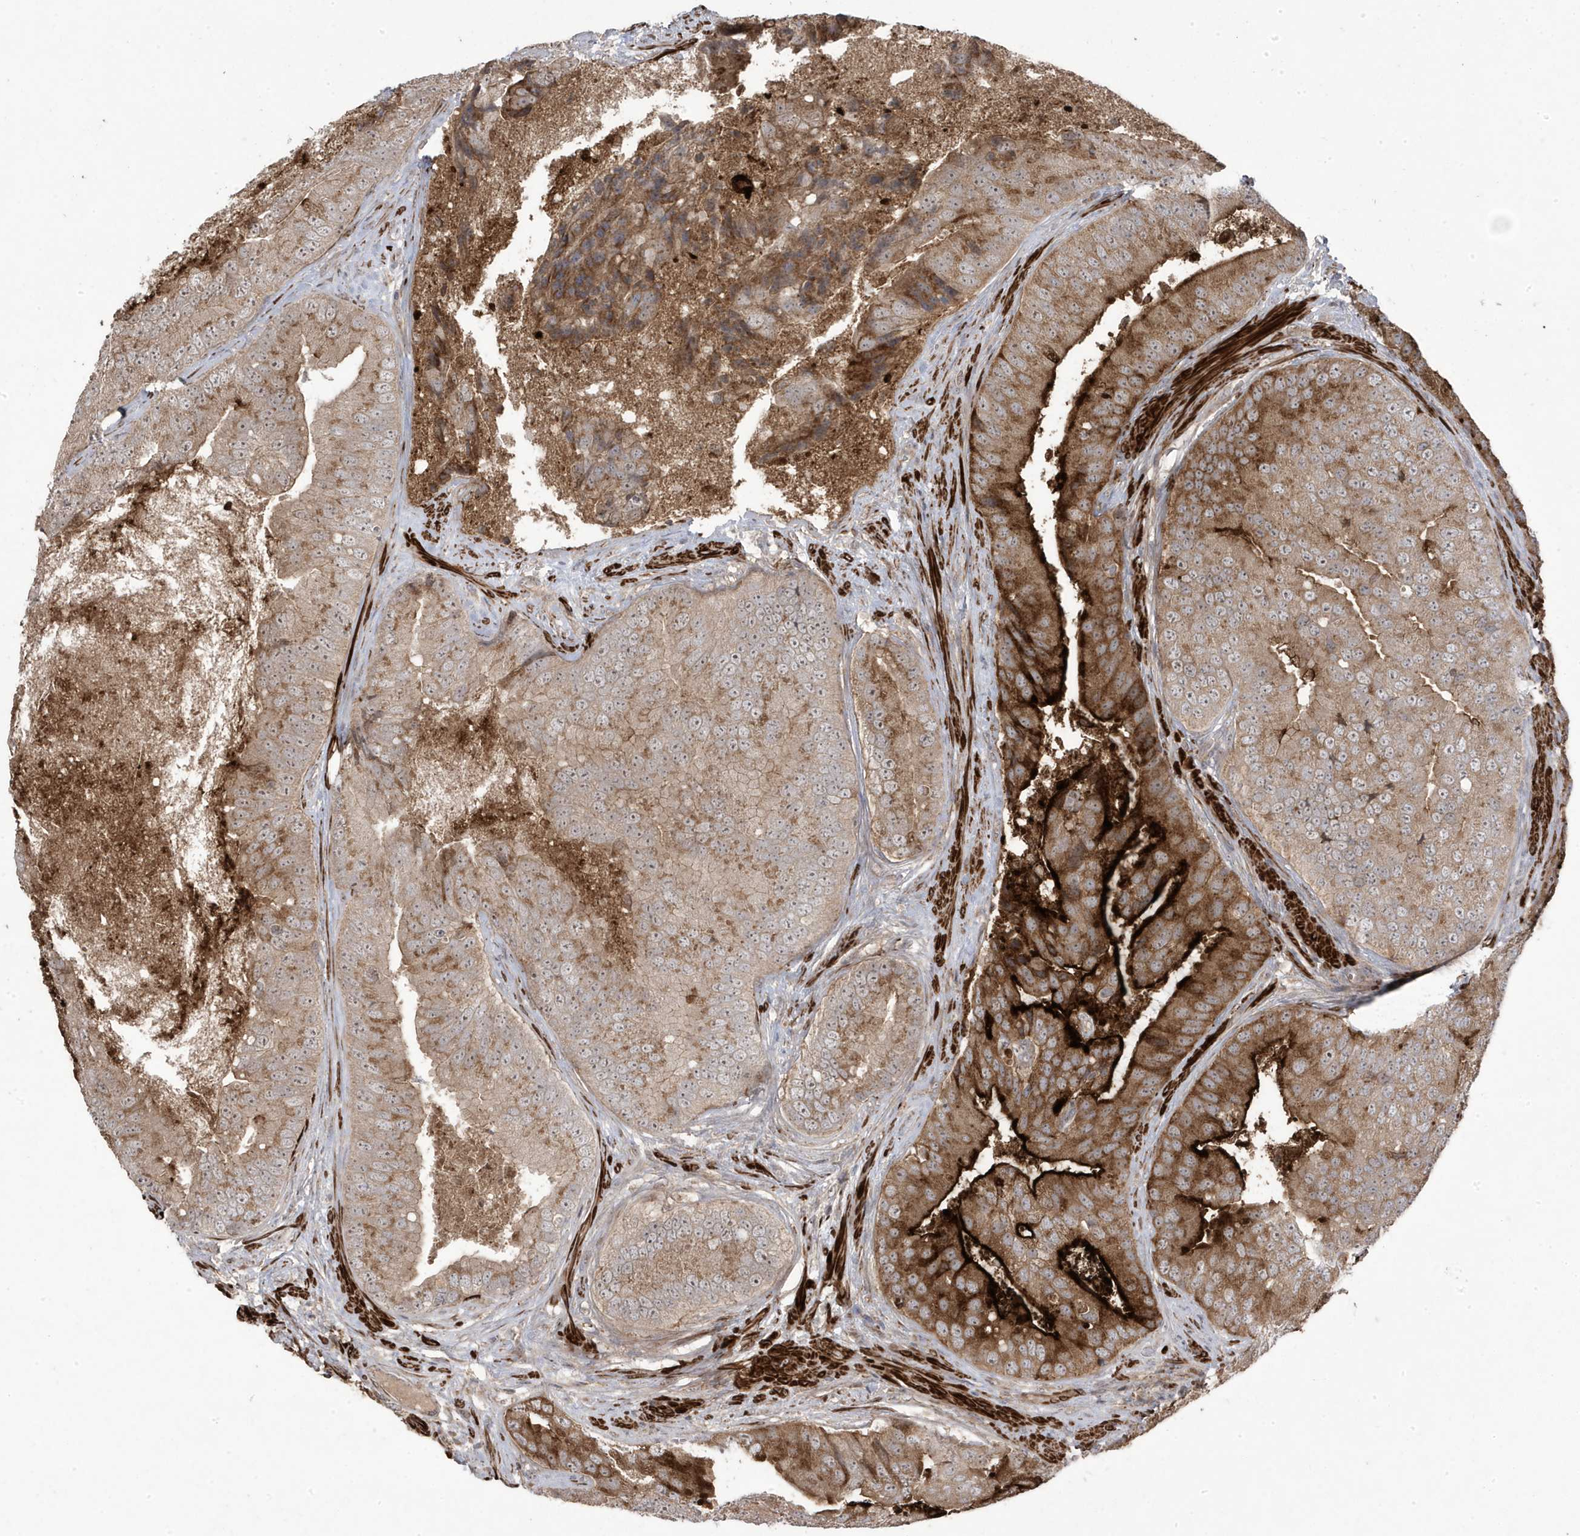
{"staining": {"intensity": "strong", "quantity": "<25%", "location": "cytoplasmic/membranous"}, "tissue": "prostate cancer", "cell_type": "Tumor cells", "image_type": "cancer", "snomed": [{"axis": "morphology", "description": "Adenocarcinoma, High grade"}, {"axis": "topography", "description": "Prostate"}], "caption": "Prostate cancer (high-grade adenocarcinoma) stained with a brown dye displays strong cytoplasmic/membranous positive positivity in approximately <25% of tumor cells.", "gene": "CETN3", "patient": {"sex": "male", "age": 70}}